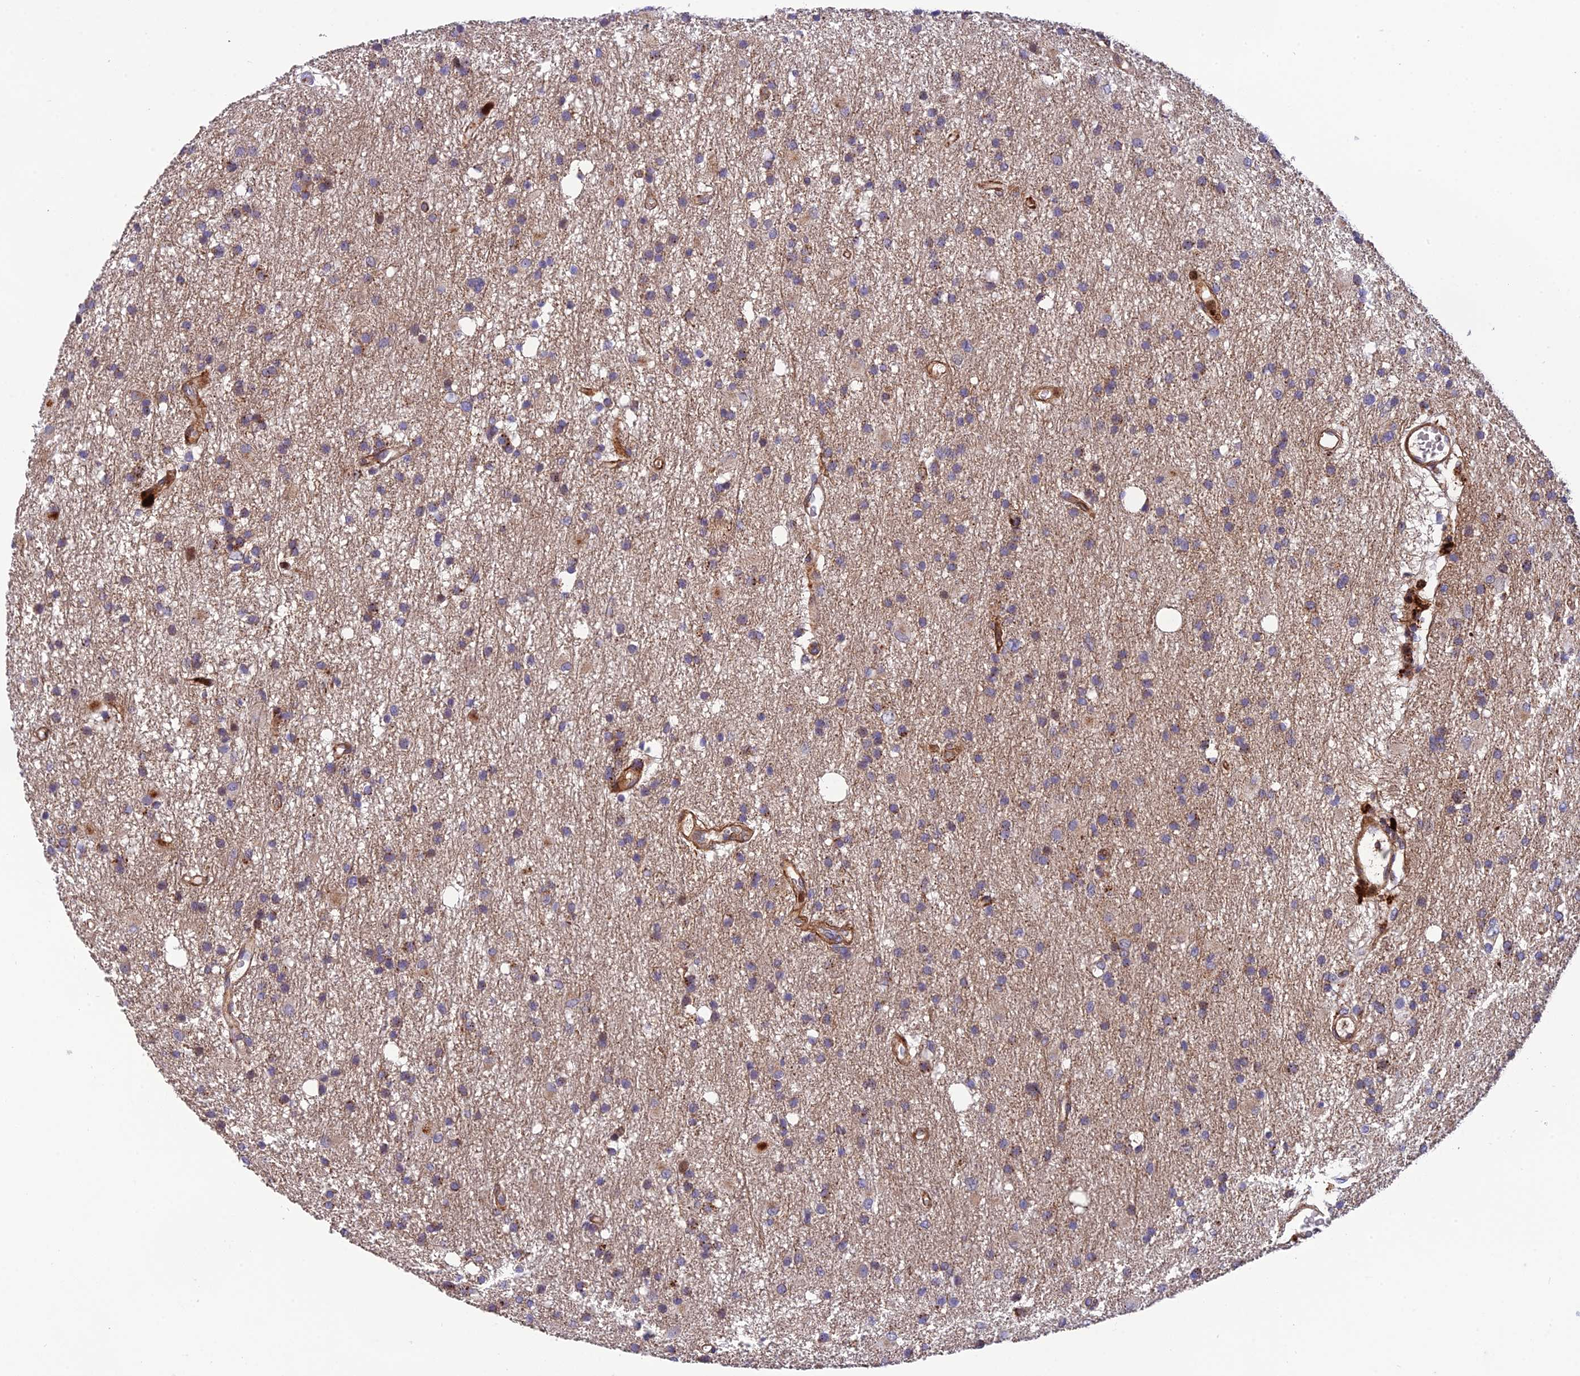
{"staining": {"intensity": "weak", "quantity": "25%-75%", "location": "cytoplasmic/membranous"}, "tissue": "glioma", "cell_type": "Tumor cells", "image_type": "cancer", "snomed": [{"axis": "morphology", "description": "Glioma, malignant, High grade"}, {"axis": "topography", "description": "Brain"}], "caption": "Protein expression analysis of human glioma reveals weak cytoplasmic/membranous staining in approximately 25%-75% of tumor cells.", "gene": "CPSF4L", "patient": {"sex": "male", "age": 77}}